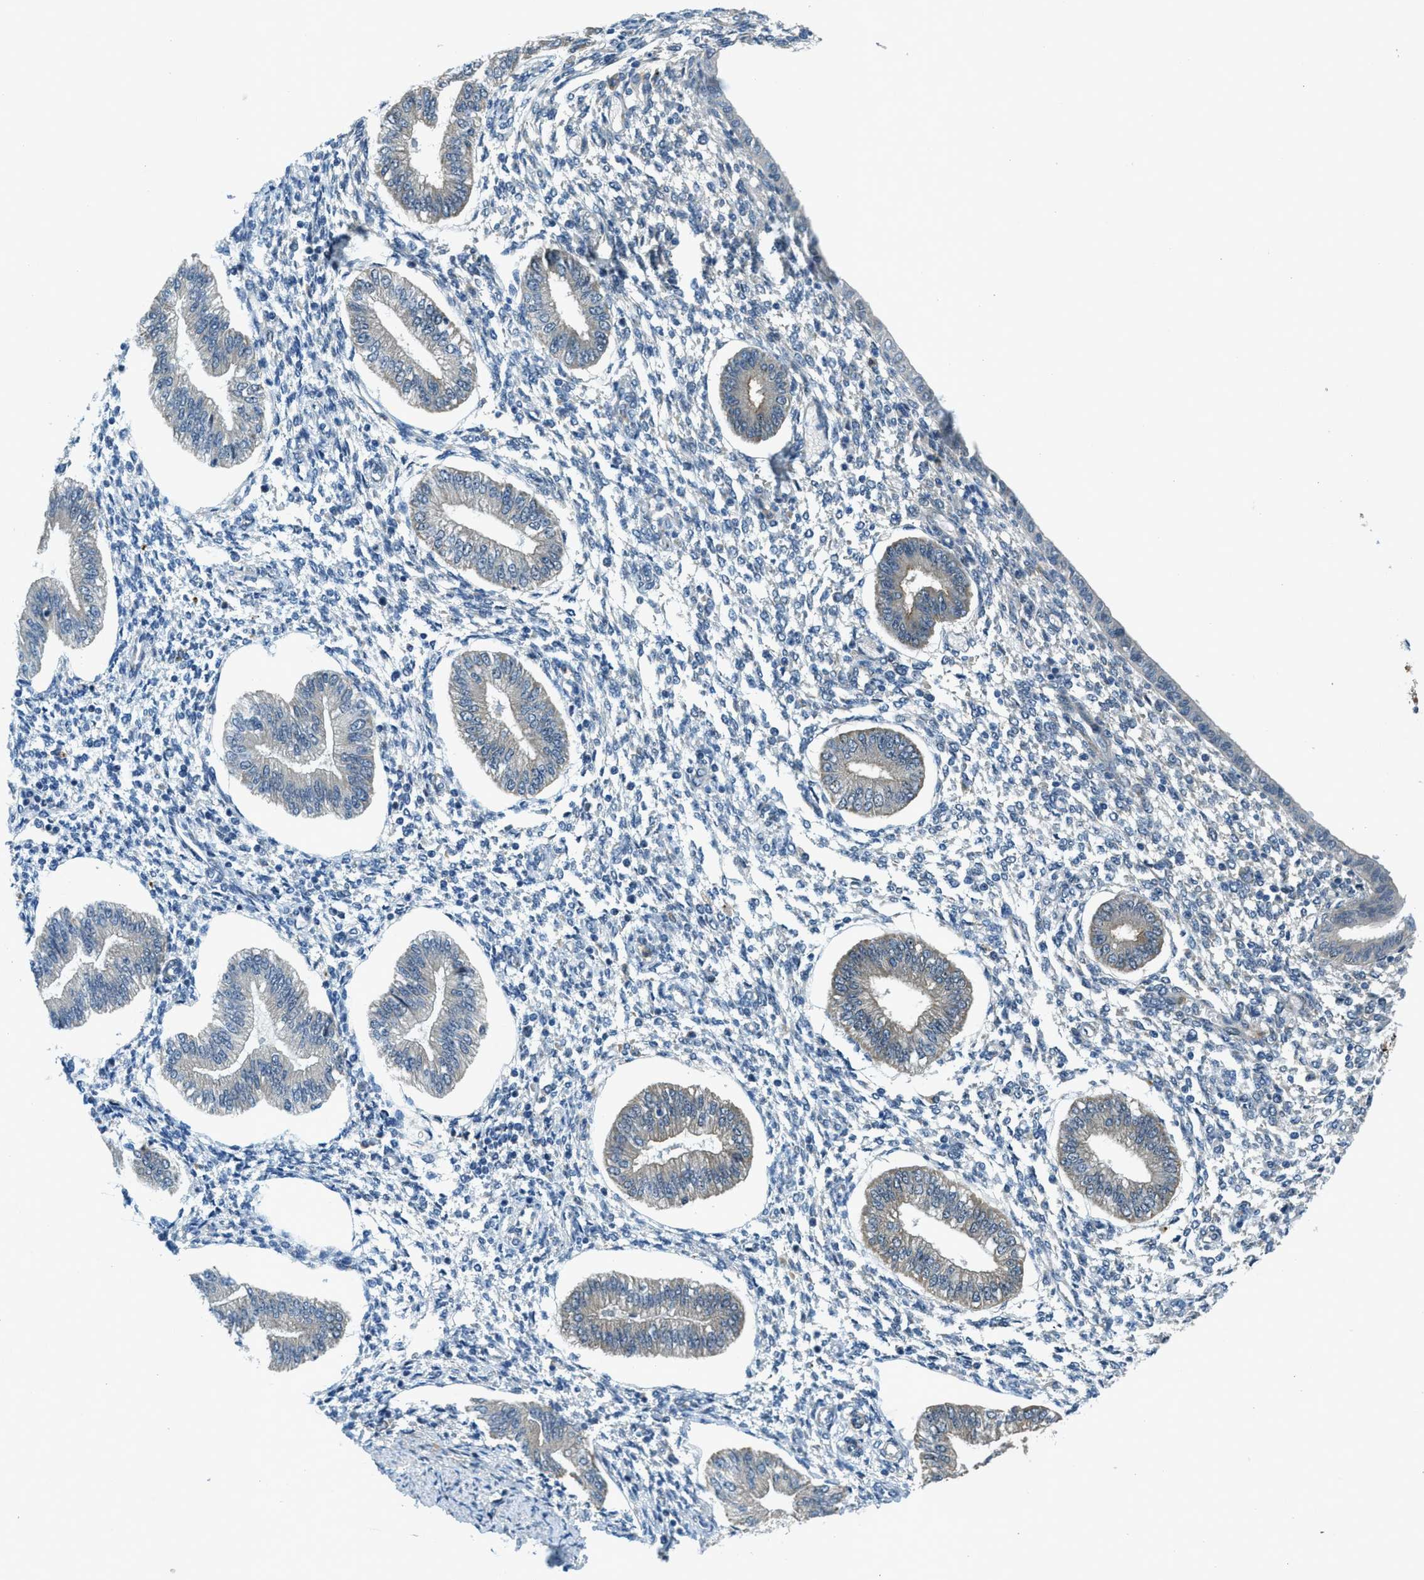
{"staining": {"intensity": "negative", "quantity": "none", "location": "none"}, "tissue": "endometrium", "cell_type": "Cells in endometrial stroma", "image_type": "normal", "snomed": [{"axis": "morphology", "description": "Normal tissue, NOS"}, {"axis": "topography", "description": "Endometrium"}], "caption": "Immunohistochemistry histopathology image of unremarkable endometrium: human endometrium stained with DAB shows no significant protein positivity in cells in endometrial stroma. The staining was performed using DAB (3,3'-diaminobenzidine) to visualize the protein expression in brown, while the nuclei were stained in blue with hematoxylin (Magnification: 20x).", "gene": "SNX14", "patient": {"sex": "female", "age": 50}}